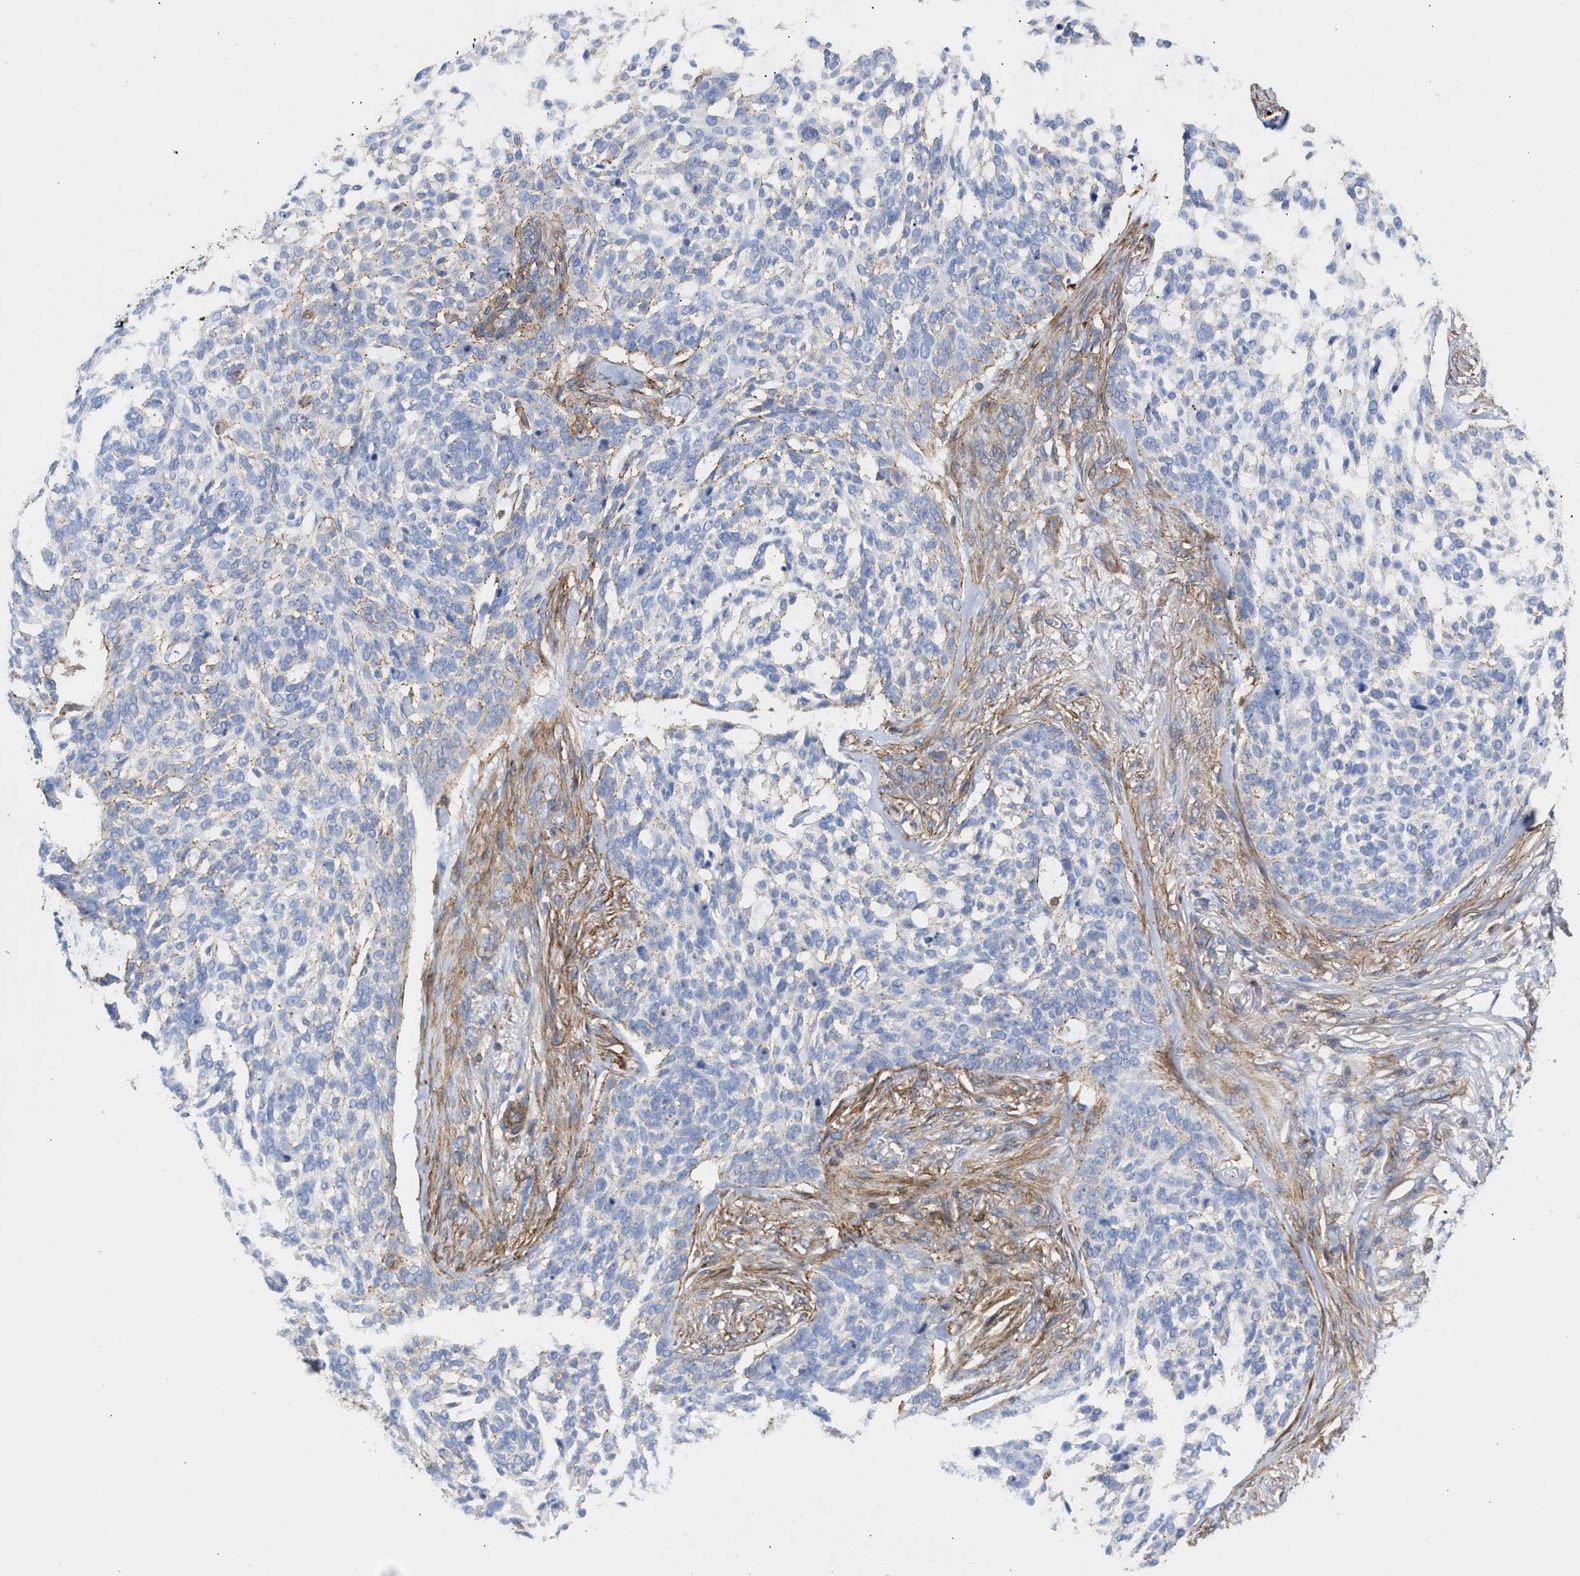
{"staining": {"intensity": "negative", "quantity": "none", "location": "none"}, "tissue": "skin cancer", "cell_type": "Tumor cells", "image_type": "cancer", "snomed": [{"axis": "morphology", "description": "Basal cell carcinoma"}, {"axis": "topography", "description": "Skin"}], "caption": "A photomicrograph of skin basal cell carcinoma stained for a protein exhibits no brown staining in tumor cells.", "gene": "HS3ST5", "patient": {"sex": "female", "age": 64}}